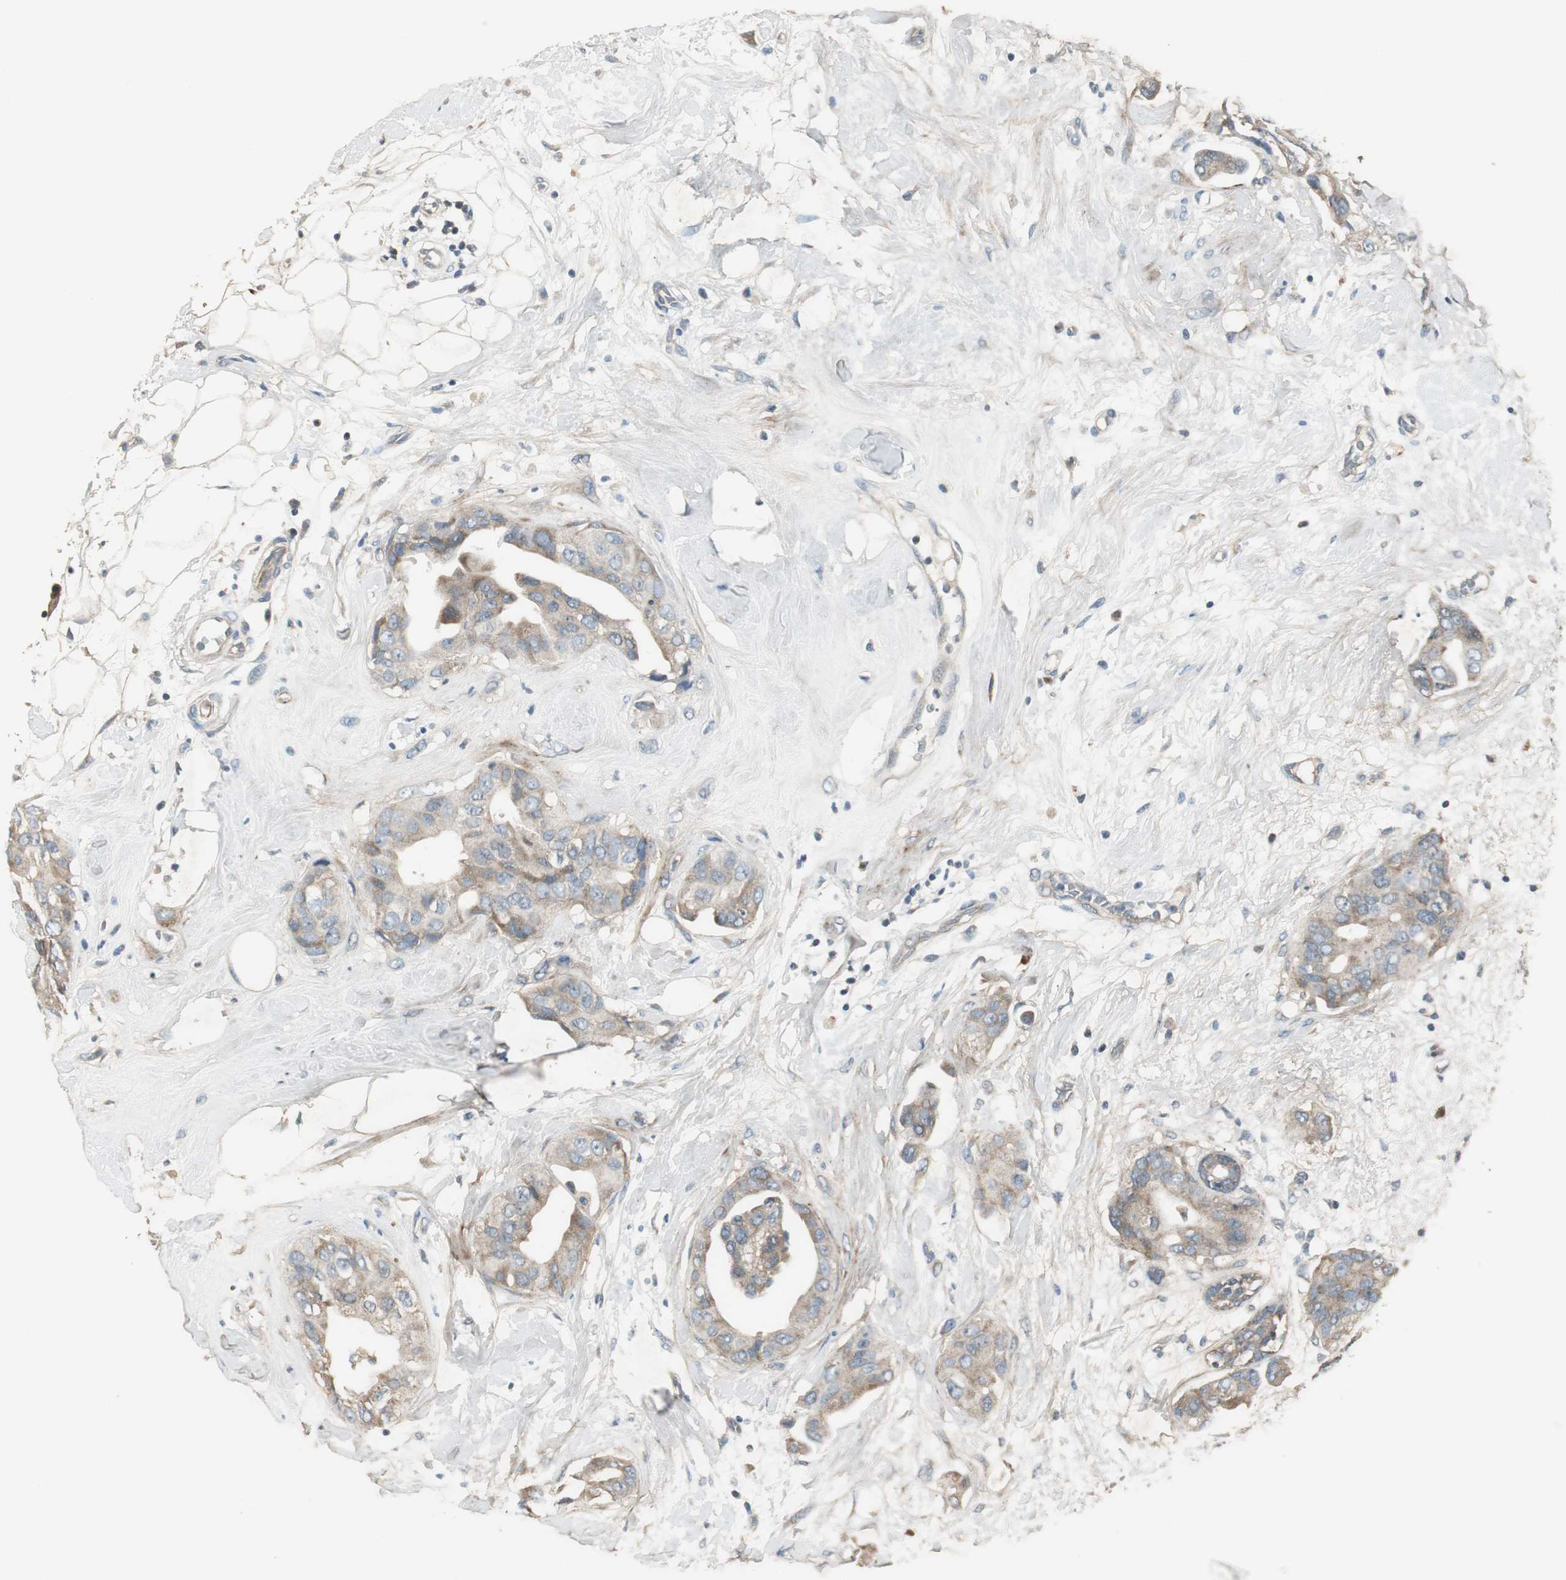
{"staining": {"intensity": "weak", "quantity": ">75%", "location": "cytoplasmic/membranous"}, "tissue": "breast cancer", "cell_type": "Tumor cells", "image_type": "cancer", "snomed": [{"axis": "morphology", "description": "Duct carcinoma"}, {"axis": "topography", "description": "Breast"}], "caption": "A high-resolution micrograph shows IHC staining of breast cancer, which displays weak cytoplasmic/membranous staining in approximately >75% of tumor cells. The staining was performed using DAB (3,3'-diaminobenzidine), with brown indicating positive protein expression. Nuclei are stained blue with hematoxylin.", "gene": "MSTO1", "patient": {"sex": "female", "age": 40}}